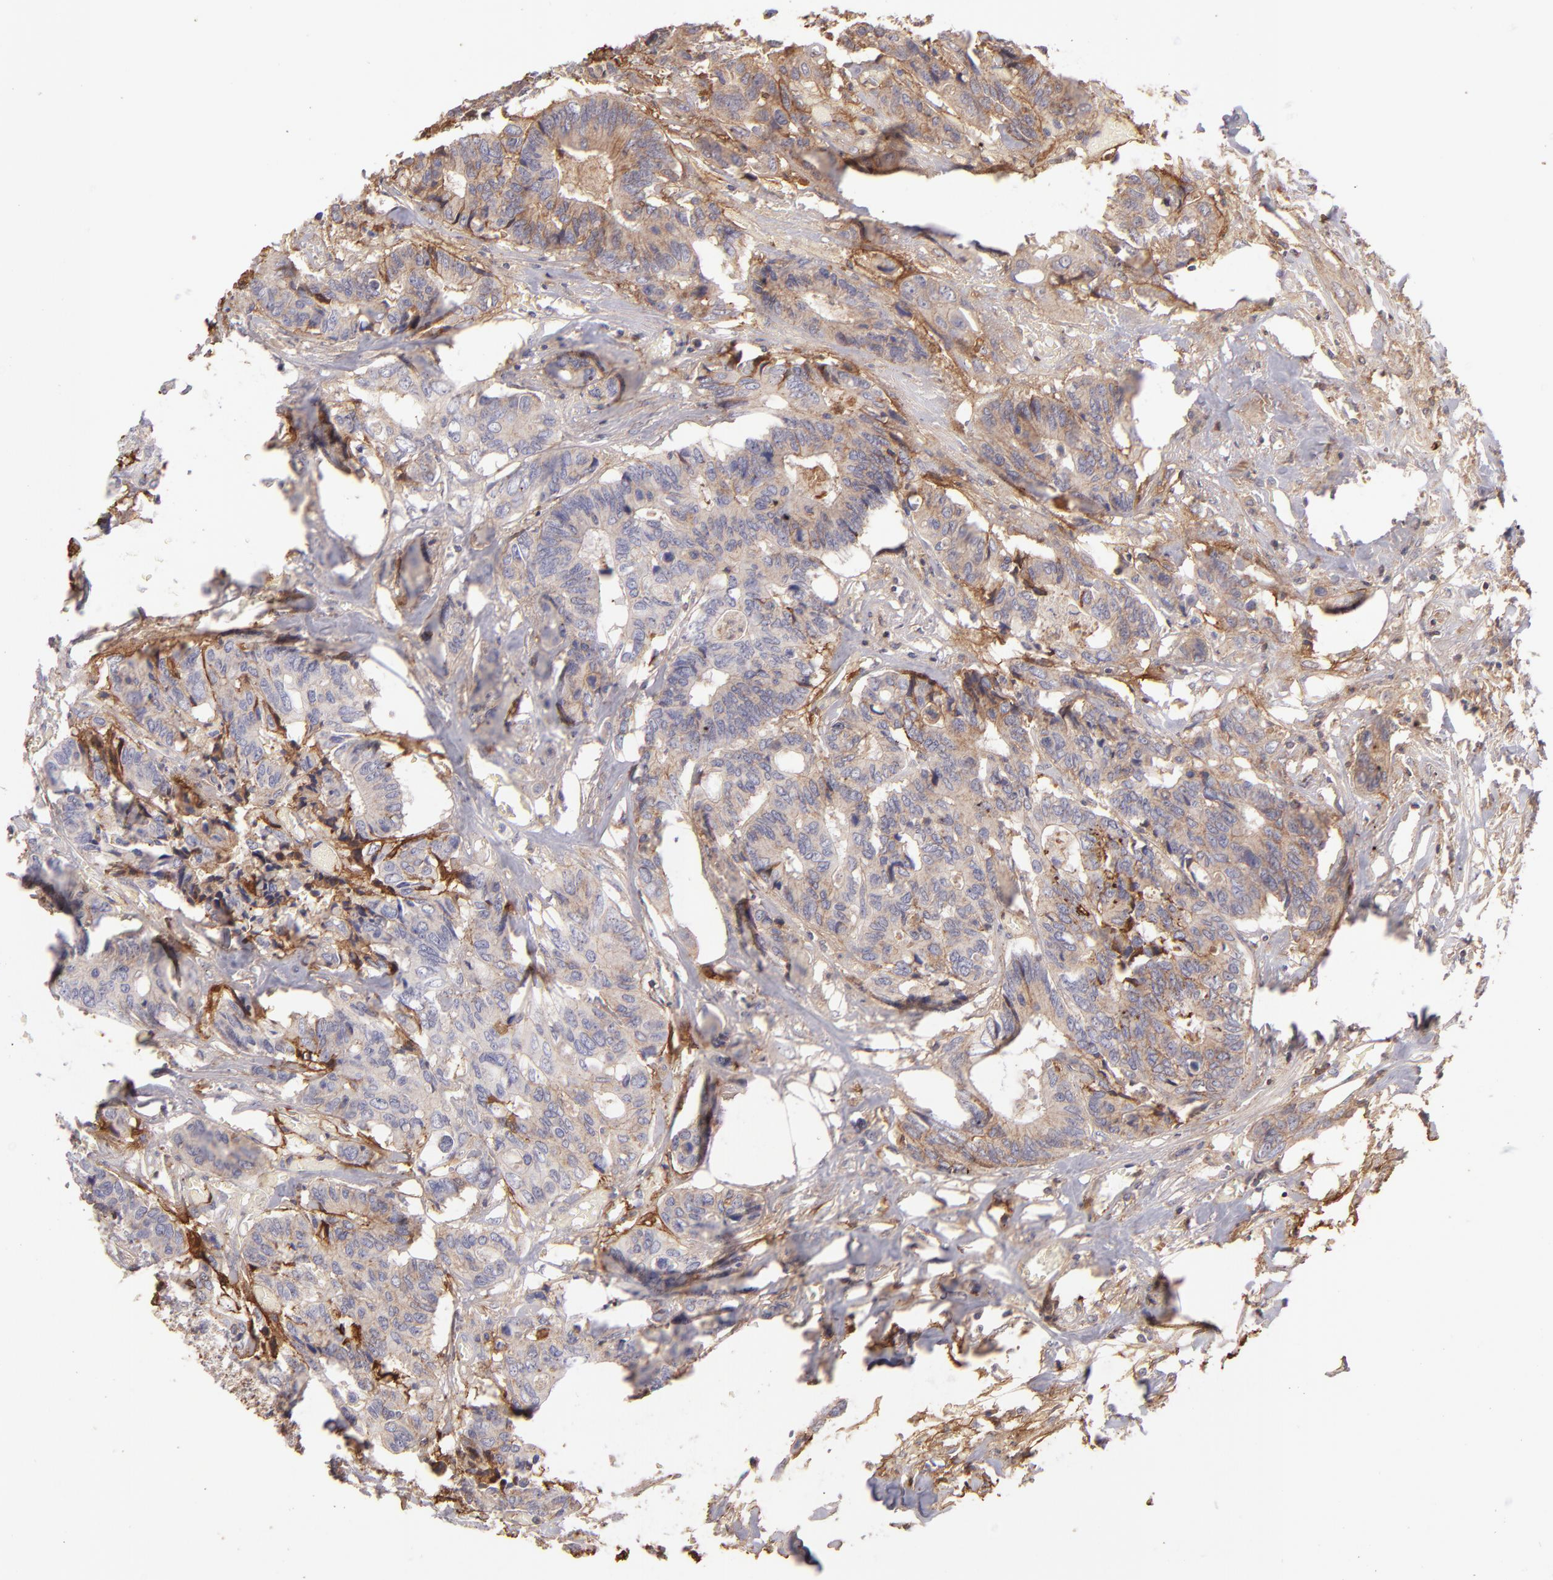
{"staining": {"intensity": "weak", "quantity": ">75%", "location": "cytoplasmic/membranous"}, "tissue": "colorectal cancer", "cell_type": "Tumor cells", "image_type": "cancer", "snomed": [{"axis": "morphology", "description": "Adenocarcinoma, NOS"}, {"axis": "topography", "description": "Rectum"}], "caption": "Immunohistochemistry (DAB) staining of adenocarcinoma (colorectal) displays weak cytoplasmic/membranous protein positivity in about >75% of tumor cells. (Stains: DAB in brown, nuclei in blue, Microscopy: brightfield microscopy at high magnification).", "gene": "FGB", "patient": {"sex": "male", "age": 55}}